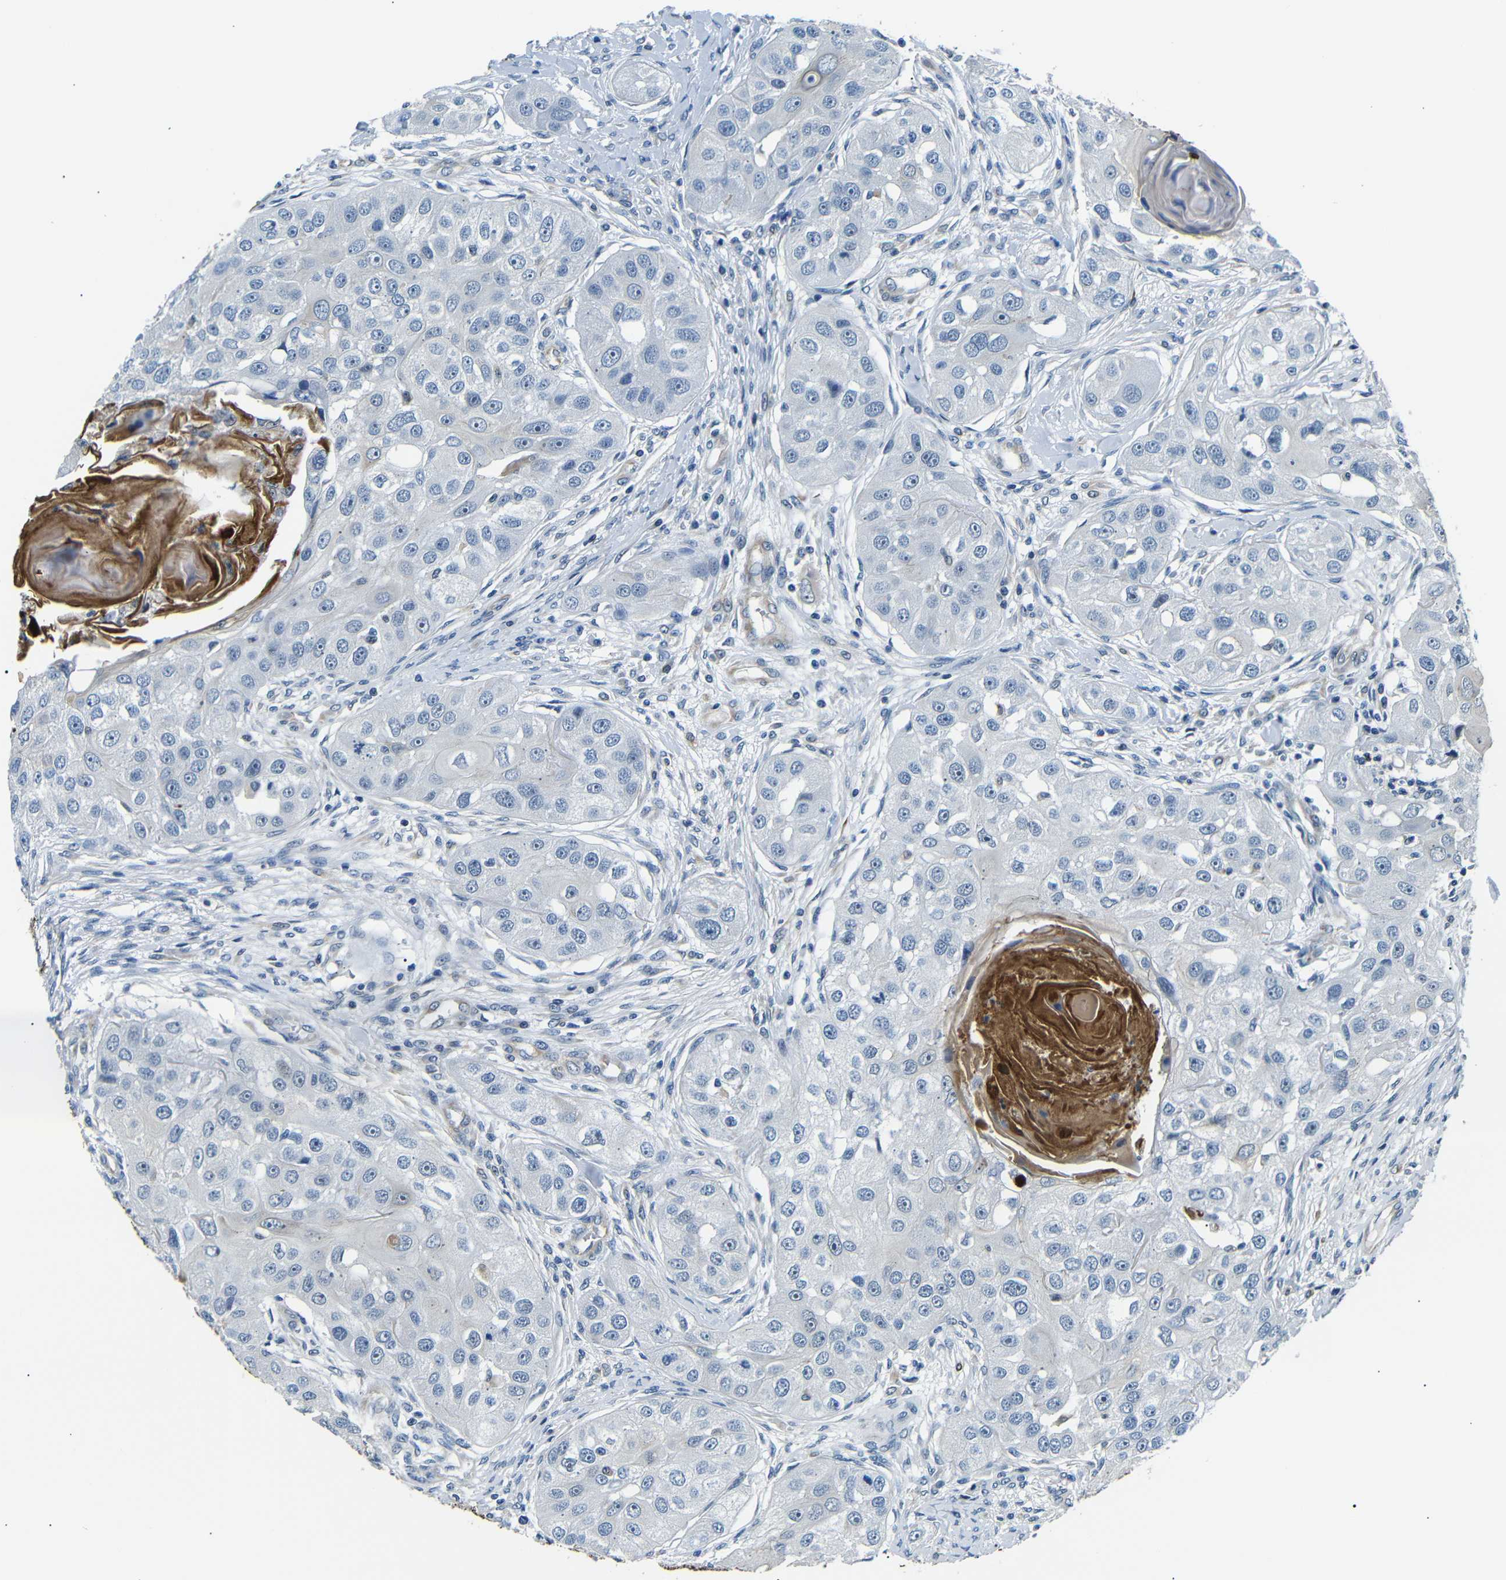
{"staining": {"intensity": "negative", "quantity": "none", "location": "none"}, "tissue": "head and neck cancer", "cell_type": "Tumor cells", "image_type": "cancer", "snomed": [{"axis": "morphology", "description": "Normal tissue, NOS"}, {"axis": "morphology", "description": "Squamous cell carcinoma, NOS"}, {"axis": "topography", "description": "Skeletal muscle"}, {"axis": "topography", "description": "Head-Neck"}], "caption": "An image of human head and neck cancer (squamous cell carcinoma) is negative for staining in tumor cells. (DAB immunohistochemistry (IHC) visualized using brightfield microscopy, high magnification).", "gene": "TAFA1", "patient": {"sex": "male", "age": 51}}